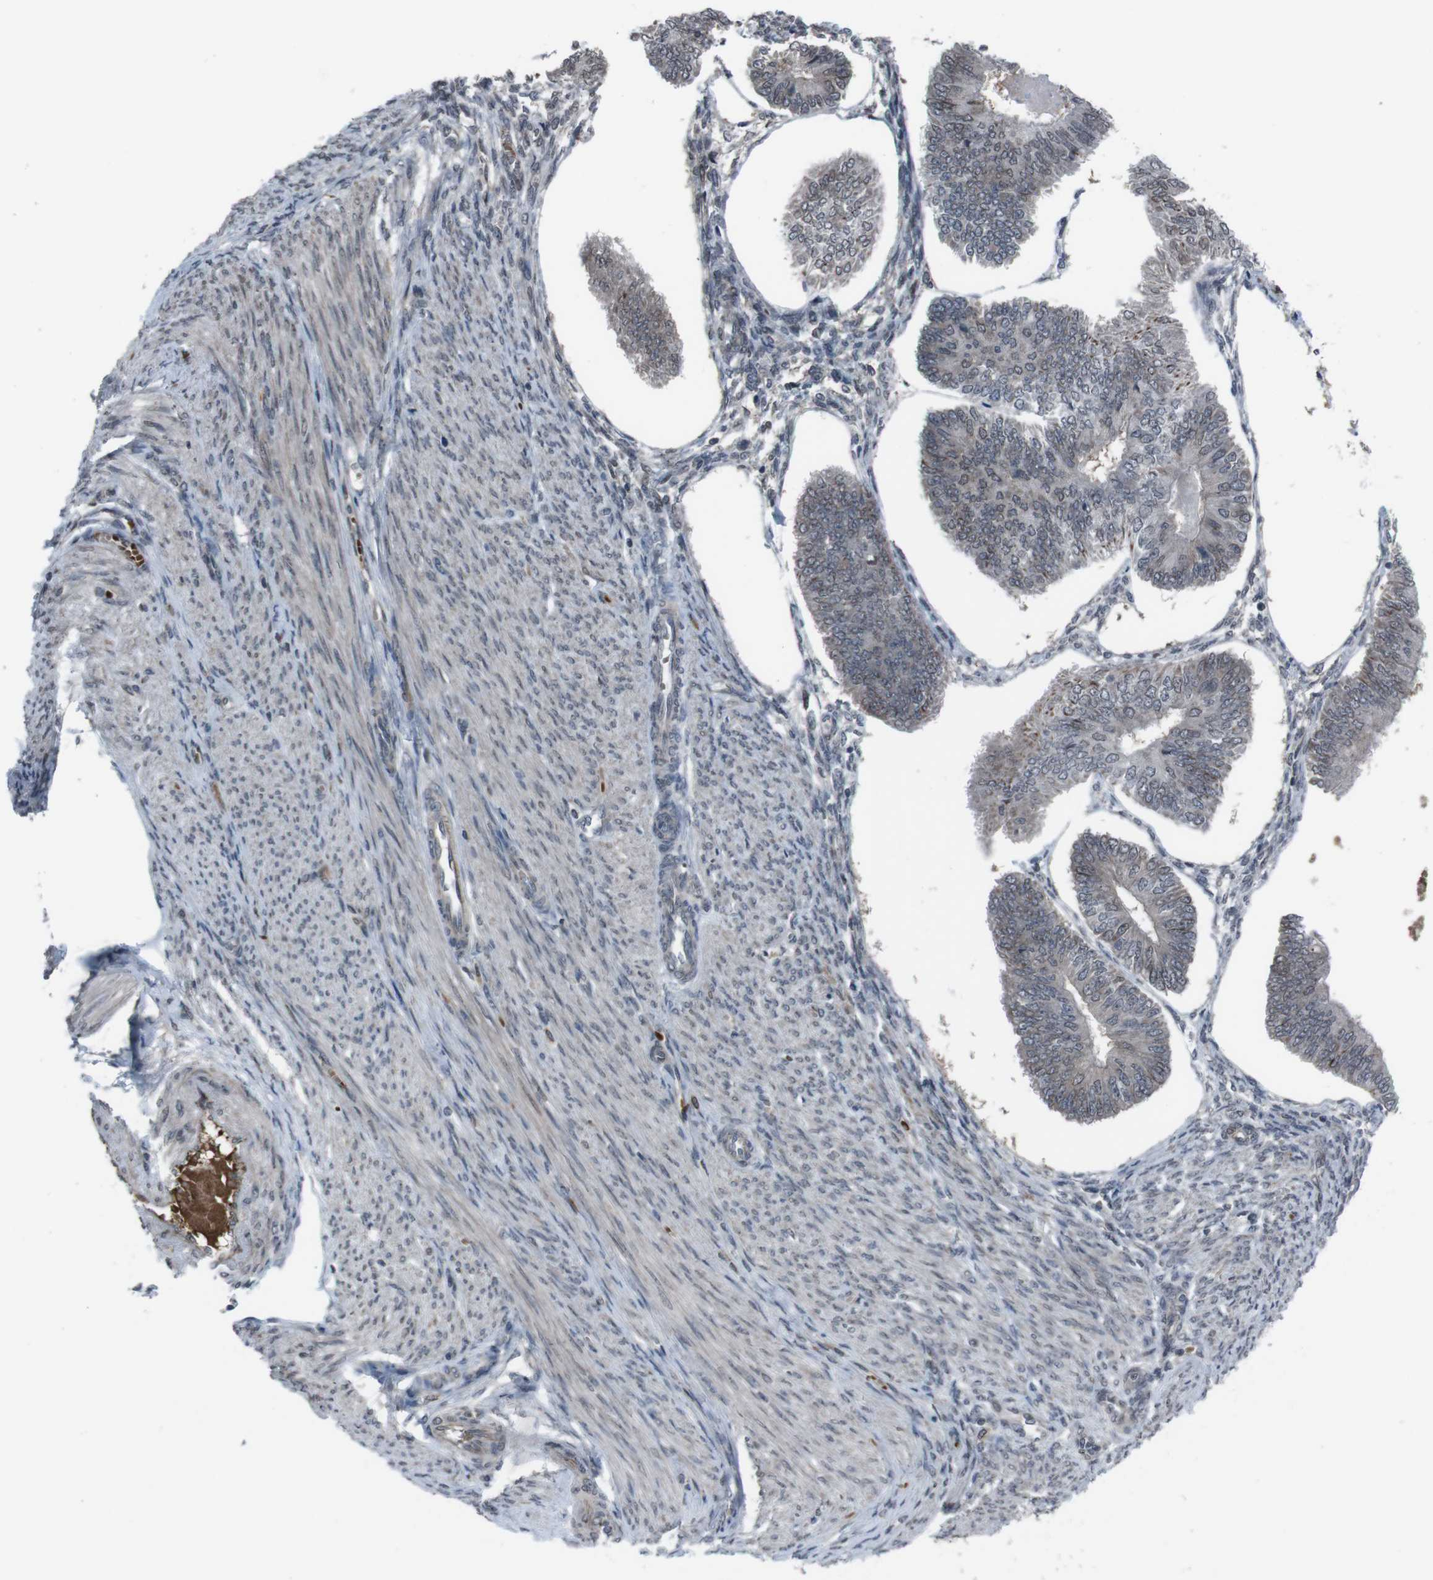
{"staining": {"intensity": "moderate", "quantity": "<25%", "location": "cytoplasmic/membranous,nuclear"}, "tissue": "endometrial cancer", "cell_type": "Tumor cells", "image_type": "cancer", "snomed": [{"axis": "morphology", "description": "Adenocarcinoma, NOS"}, {"axis": "topography", "description": "Endometrium"}], "caption": "Protein staining by immunohistochemistry (IHC) displays moderate cytoplasmic/membranous and nuclear expression in approximately <25% of tumor cells in adenocarcinoma (endometrial).", "gene": "SS18L1", "patient": {"sex": "female", "age": 58}}